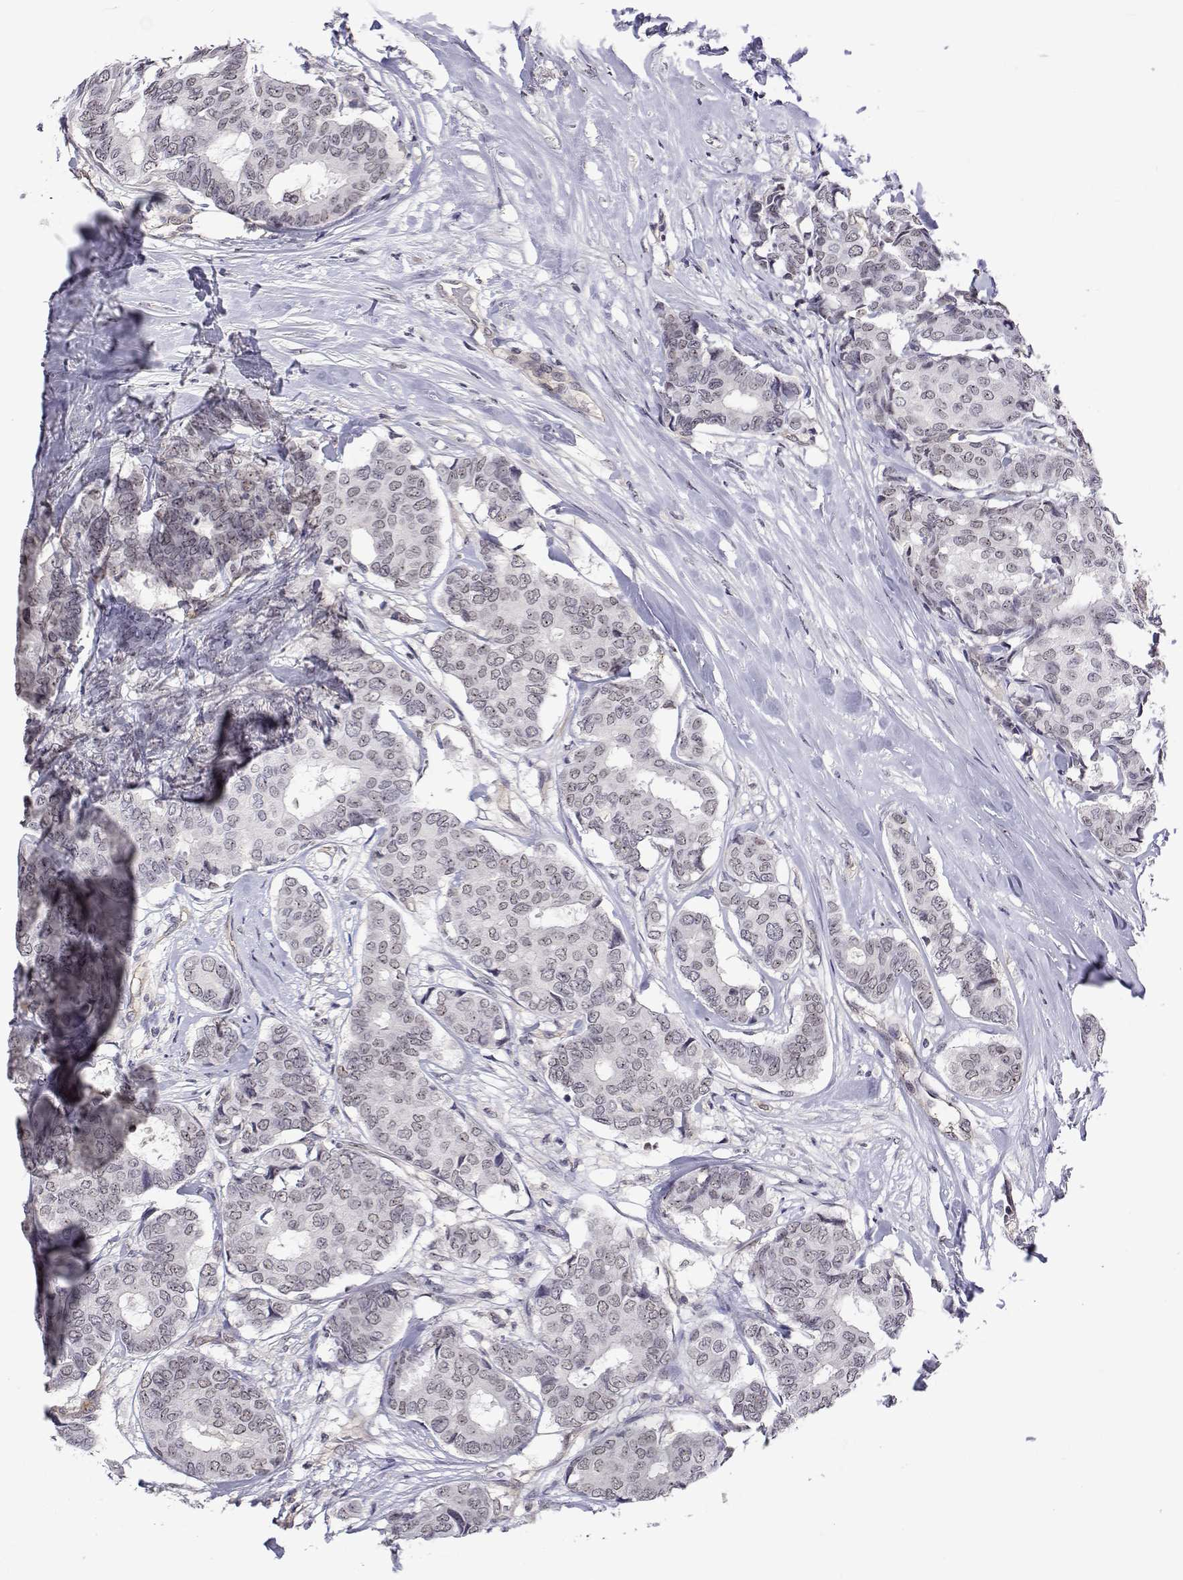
{"staining": {"intensity": "negative", "quantity": "none", "location": "none"}, "tissue": "breast cancer", "cell_type": "Tumor cells", "image_type": "cancer", "snomed": [{"axis": "morphology", "description": "Duct carcinoma"}, {"axis": "topography", "description": "Breast"}], "caption": "Photomicrograph shows no protein positivity in tumor cells of infiltrating ductal carcinoma (breast) tissue. (IHC, brightfield microscopy, high magnification).", "gene": "NHP2", "patient": {"sex": "female", "age": 75}}